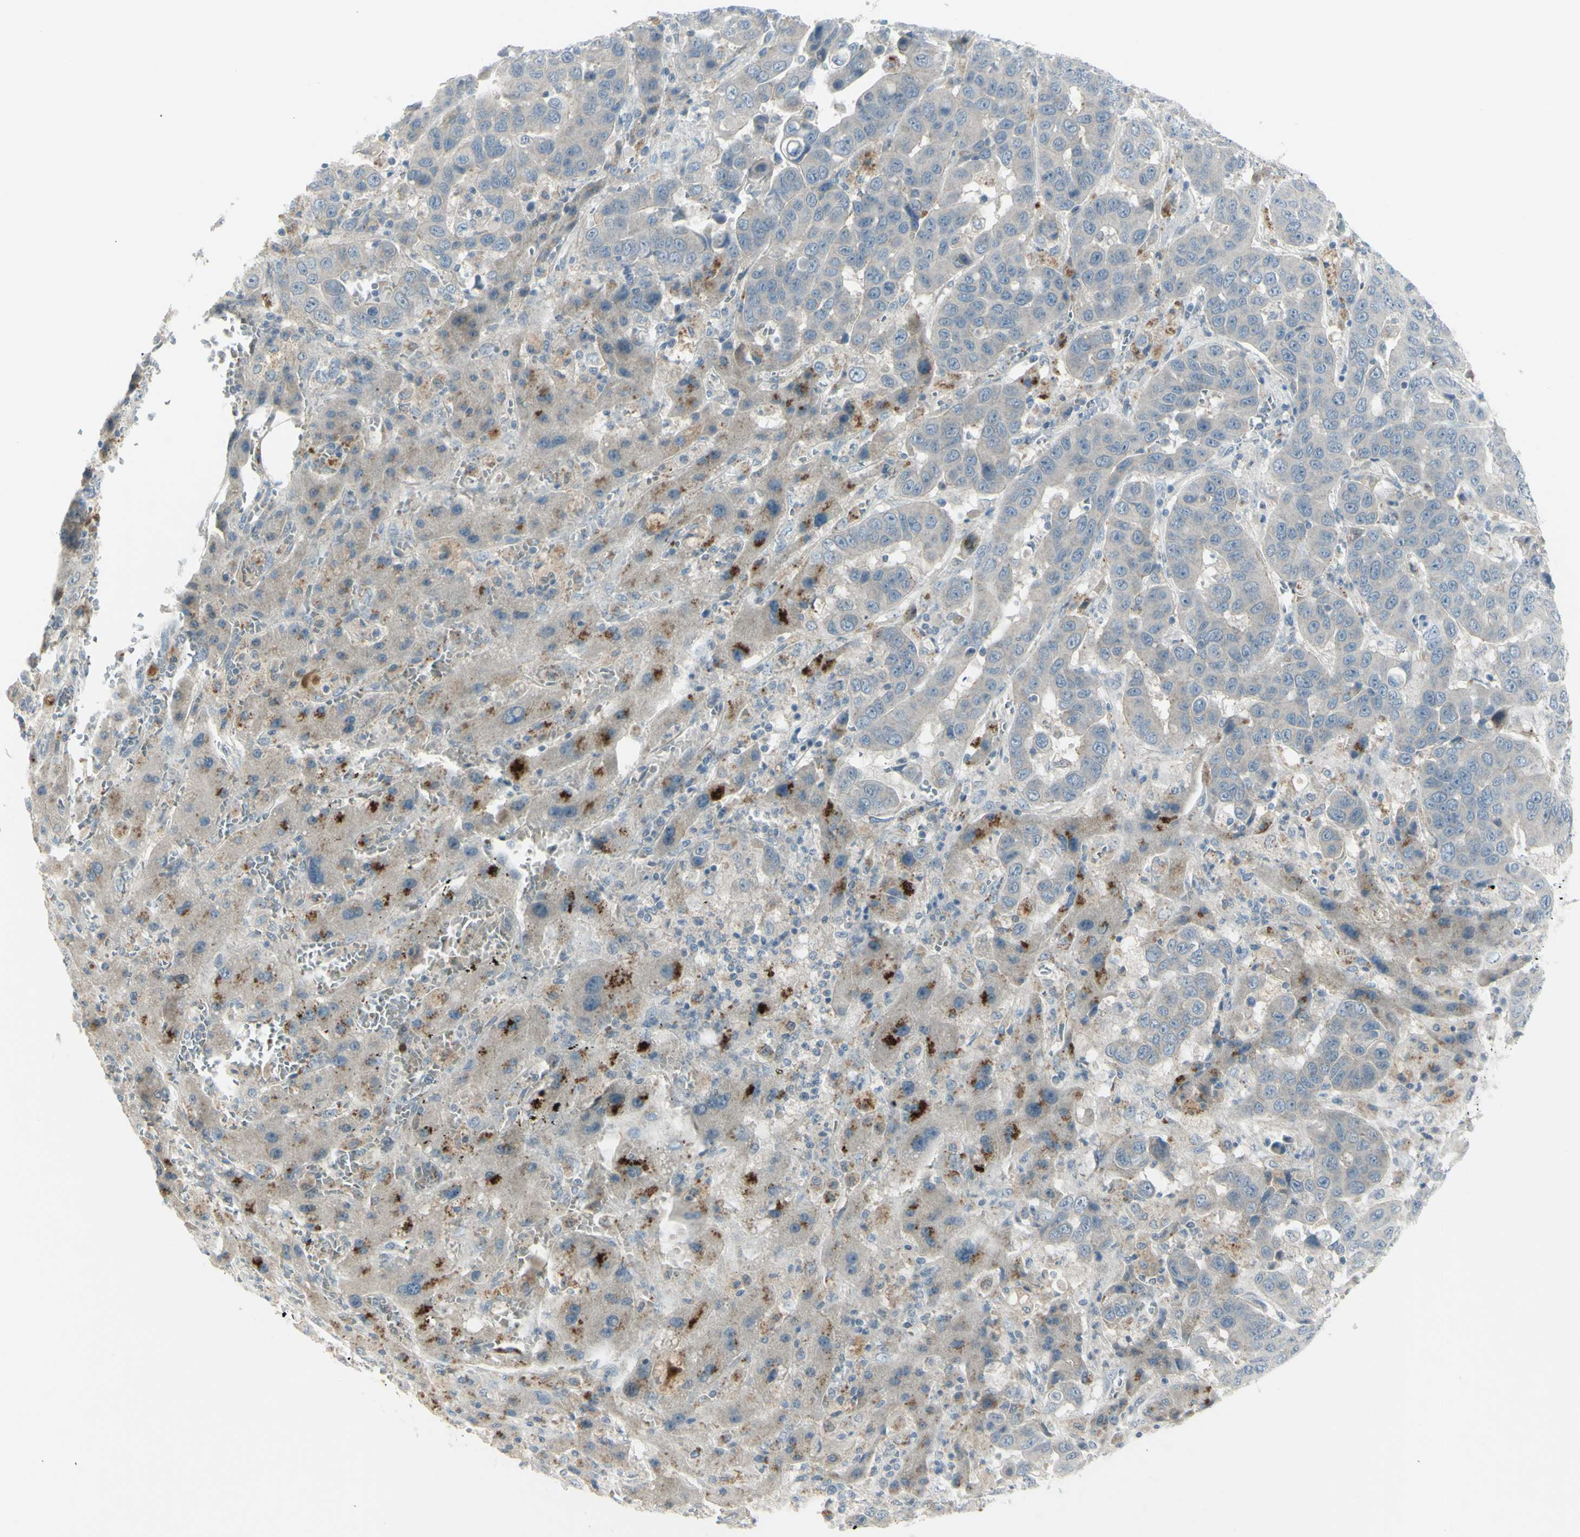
{"staining": {"intensity": "weak", "quantity": ">75%", "location": "cytoplasmic/membranous"}, "tissue": "liver cancer", "cell_type": "Tumor cells", "image_type": "cancer", "snomed": [{"axis": "morphology", "description": "Cholangiocarcinoma"}, {"axis": "topography", "description": "Liver"}], "caption": "Human cholangiocarcinoma (liver) stained with a protein marker shows weak staining in tumor cells.", "gene": "SH3GL2", "patient": {"sex": "female", "age": 52}}